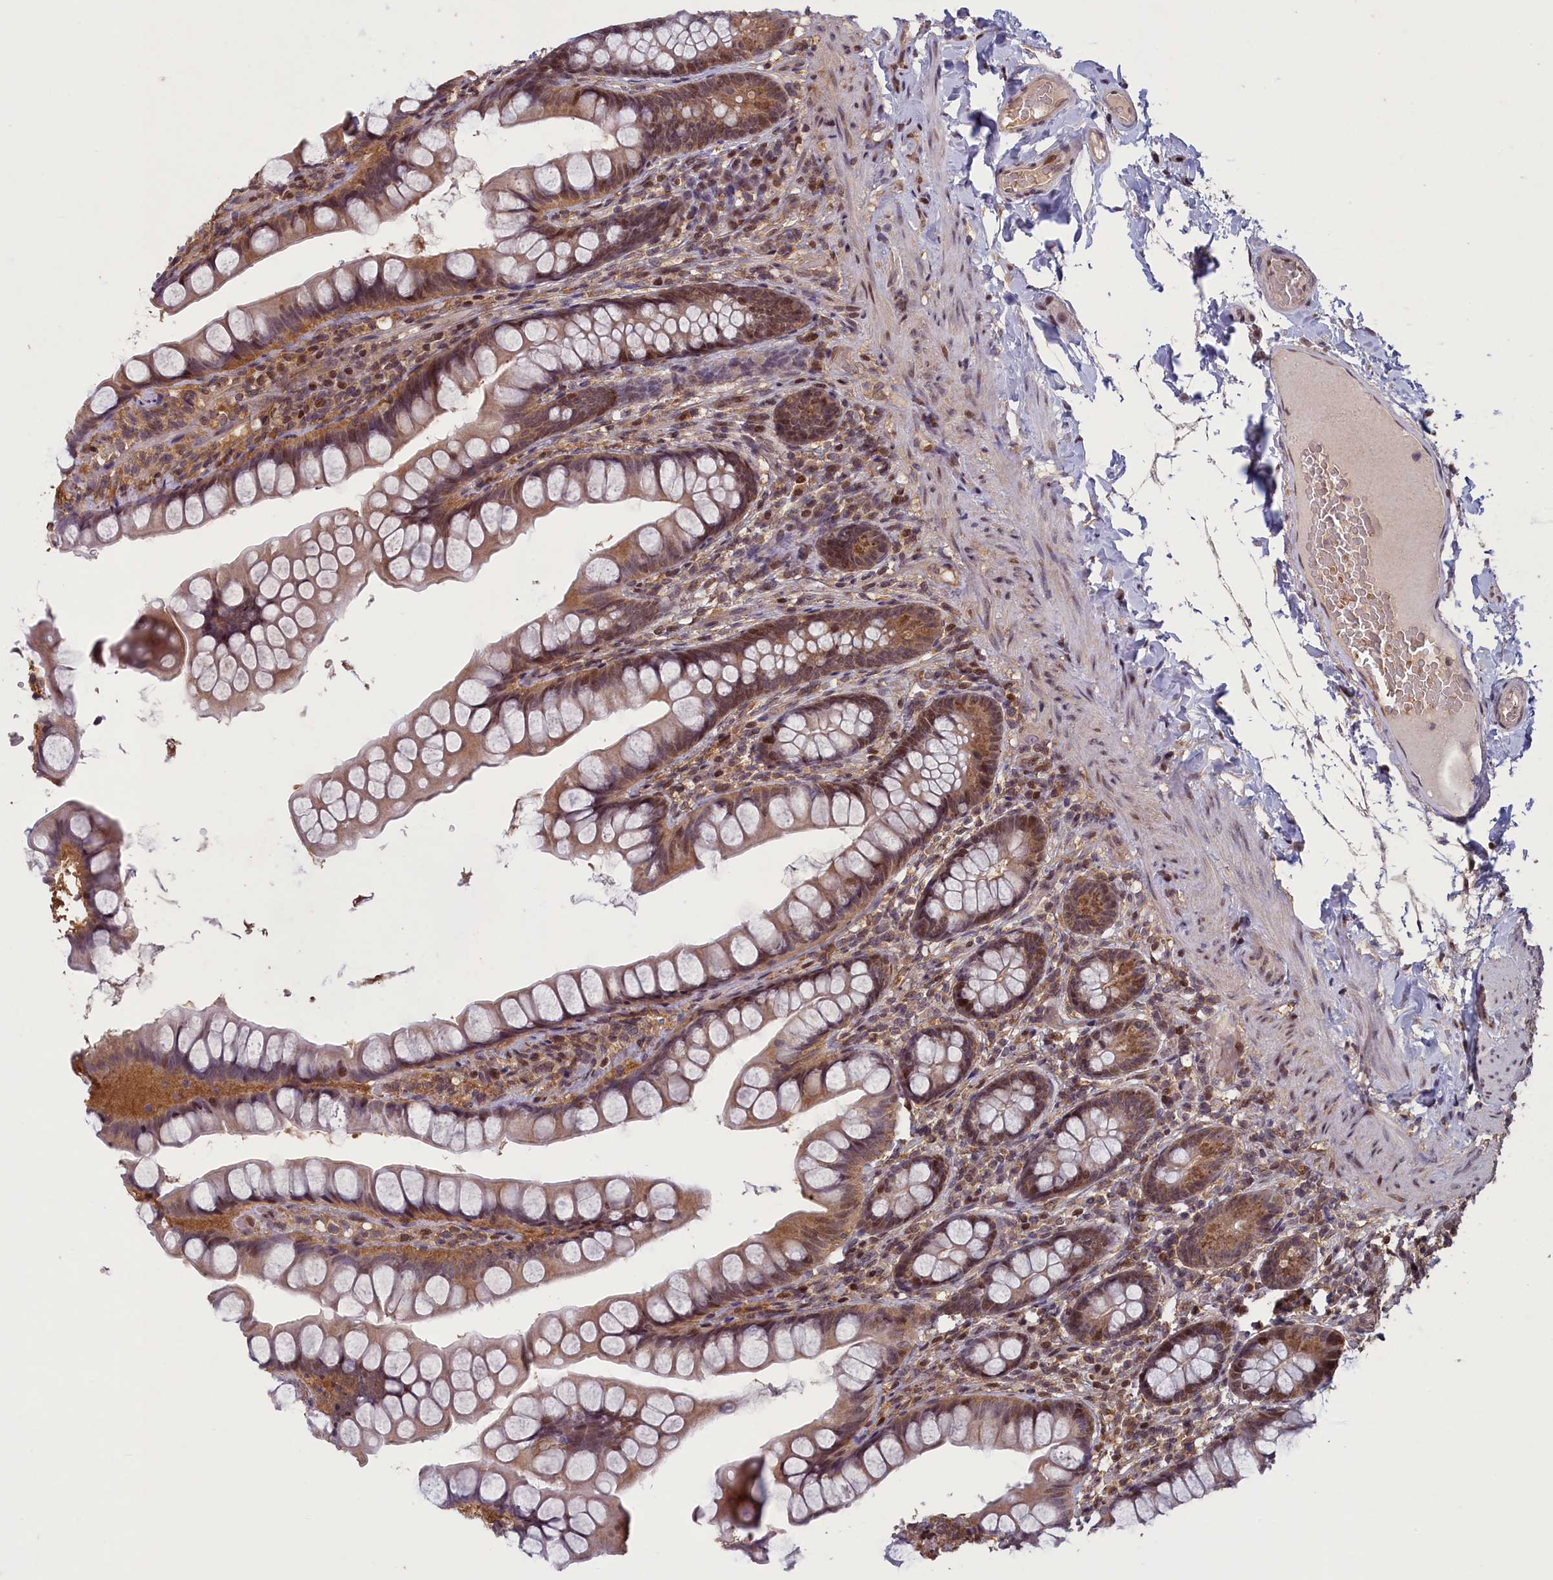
{"staining": {"intensity": "moderate", "quantity": ">75%", "location": "cytoplasmic/membranous,nuclear"}, "tissue": "small intestine", "cell_type": "Glandular cells", "image_type": "normal", "snomed": [{"axis": "morphology", "description": "Normal tissue, NOS"}, {"axis": "topography", "description": "Small intestine"}], "caption": "A medium amount of moderate cytoplasmic/membranous,nuclear expression is seen in about >75% of glandular cells in unremarkable small intestine.", "gene": "NUBP1", "patient": {"sex": "male", "age": 70}}